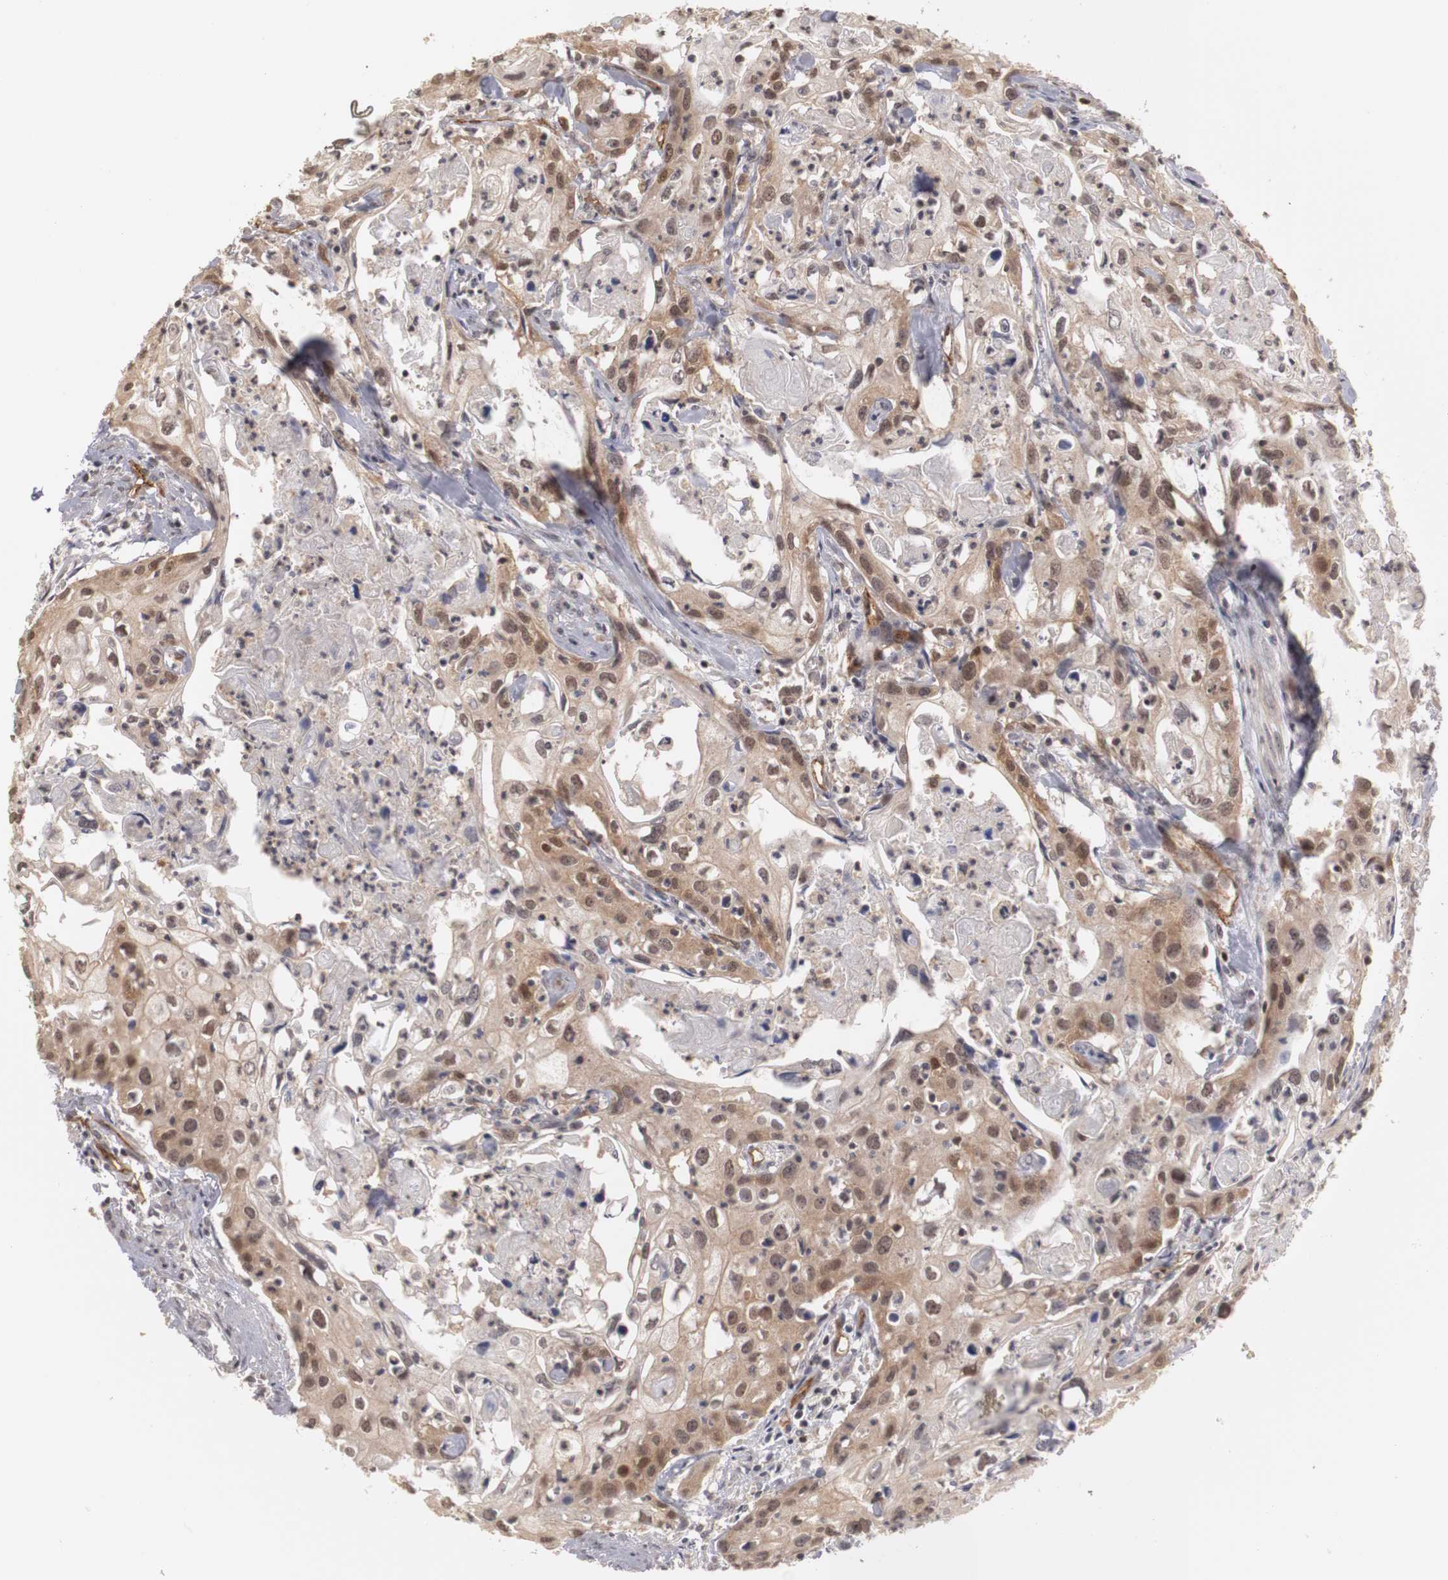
{"staining": {"intensity": "weak", "quantity": ">75%", "location": "cytoplasmic/membranous,nuclear"}, "tissue": "urothelial cancer", "cell_type": "Tumor cells", "image_type": "cancer", "snomed": [{"axis": "morphology", "description": "Urothelial carcinoma, High grade"}, {"axis": "topography", "description": "Urinary bladder"}], "caption": "Weak cytoplasmic/membranous and nuclear protein staining is seen in about >75% of tumor cells in urothelial cancer.", "gene": "PLEKHA1", "patient": {"sex": "male", "age": 54}}